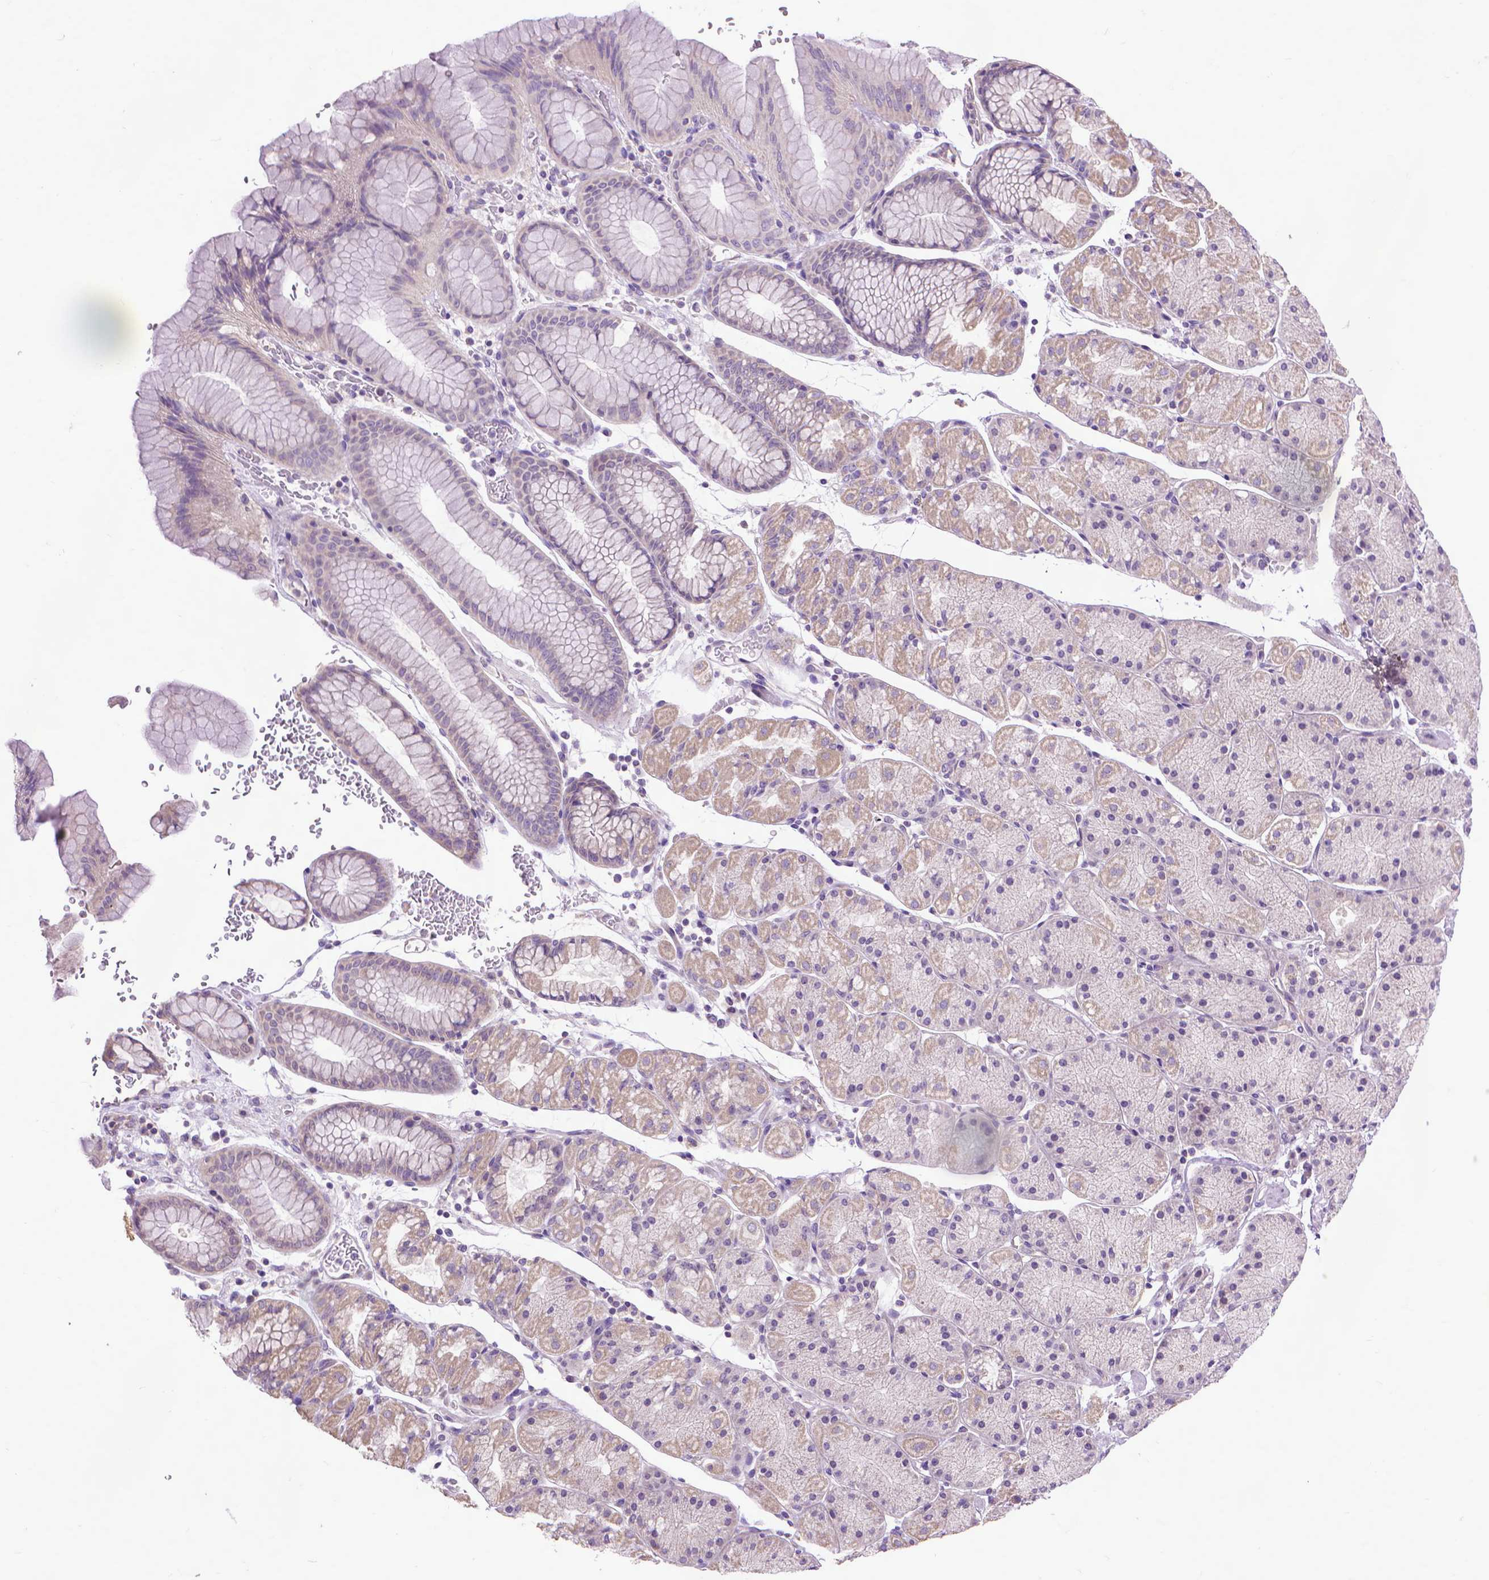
{"staining": {"intensity": "weak", "quantity": "<25%", "location": "cytoplasmic/membranous"}, "tissue": "stomach", "cell_type": "Glandular cells", "image_type": "normal", "snomed": [{"axis": "morphology", "description": "Normal tissue, NOS"}, {"axis": "topography", "description": "Stomach, upper"}, {"axis": "topography", "description": "Stomach"}], "caption": "Immunohistochemistry (IHC) histopathology image of benign human stomach stained for a protein (brown), which reveals no positivity in glandular cells.", "gene": "SYN1", "patient": {"sex": "male", "age": 76}}